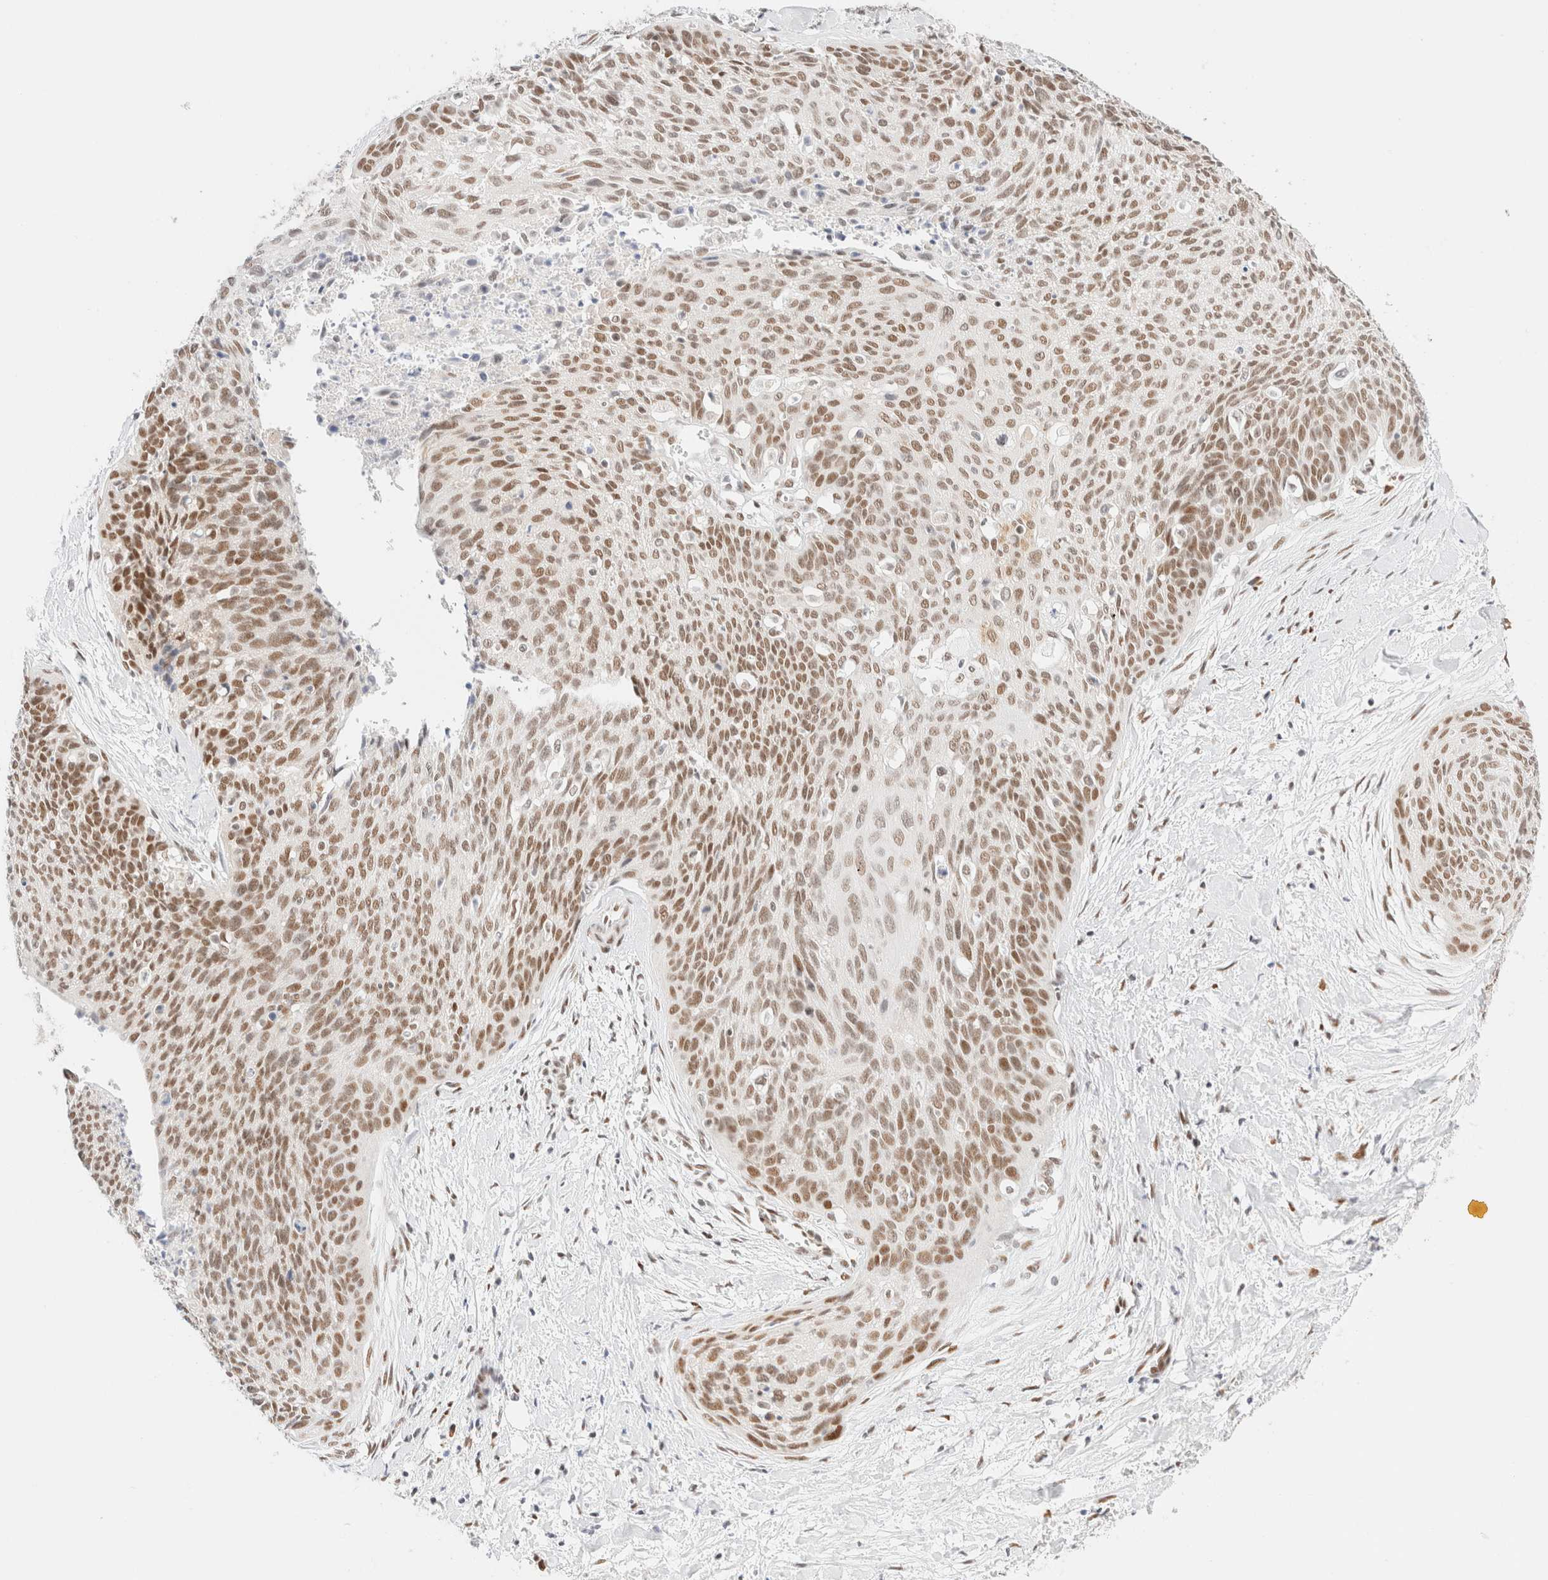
{"staining": {"intensity": "moderate", "quantity": ">75%", "location": "nuclear"}, "tissue": "cervical cancer", "cell_type": "Tumor cells", "image_type": "cancer", "snomed": [{"axis": "morphology", "description": "Squamous cell carcinoma, NOS"}, {"axis": "topography", "description": "Cervix"}], "caption": "Tumor cells display medium levels of moderate nuclear expression in approximately >75% of cells in squamous cell carcinoma (cervical).", "gene": "CIC", "patient": {"sex": "female", "age": 55}}